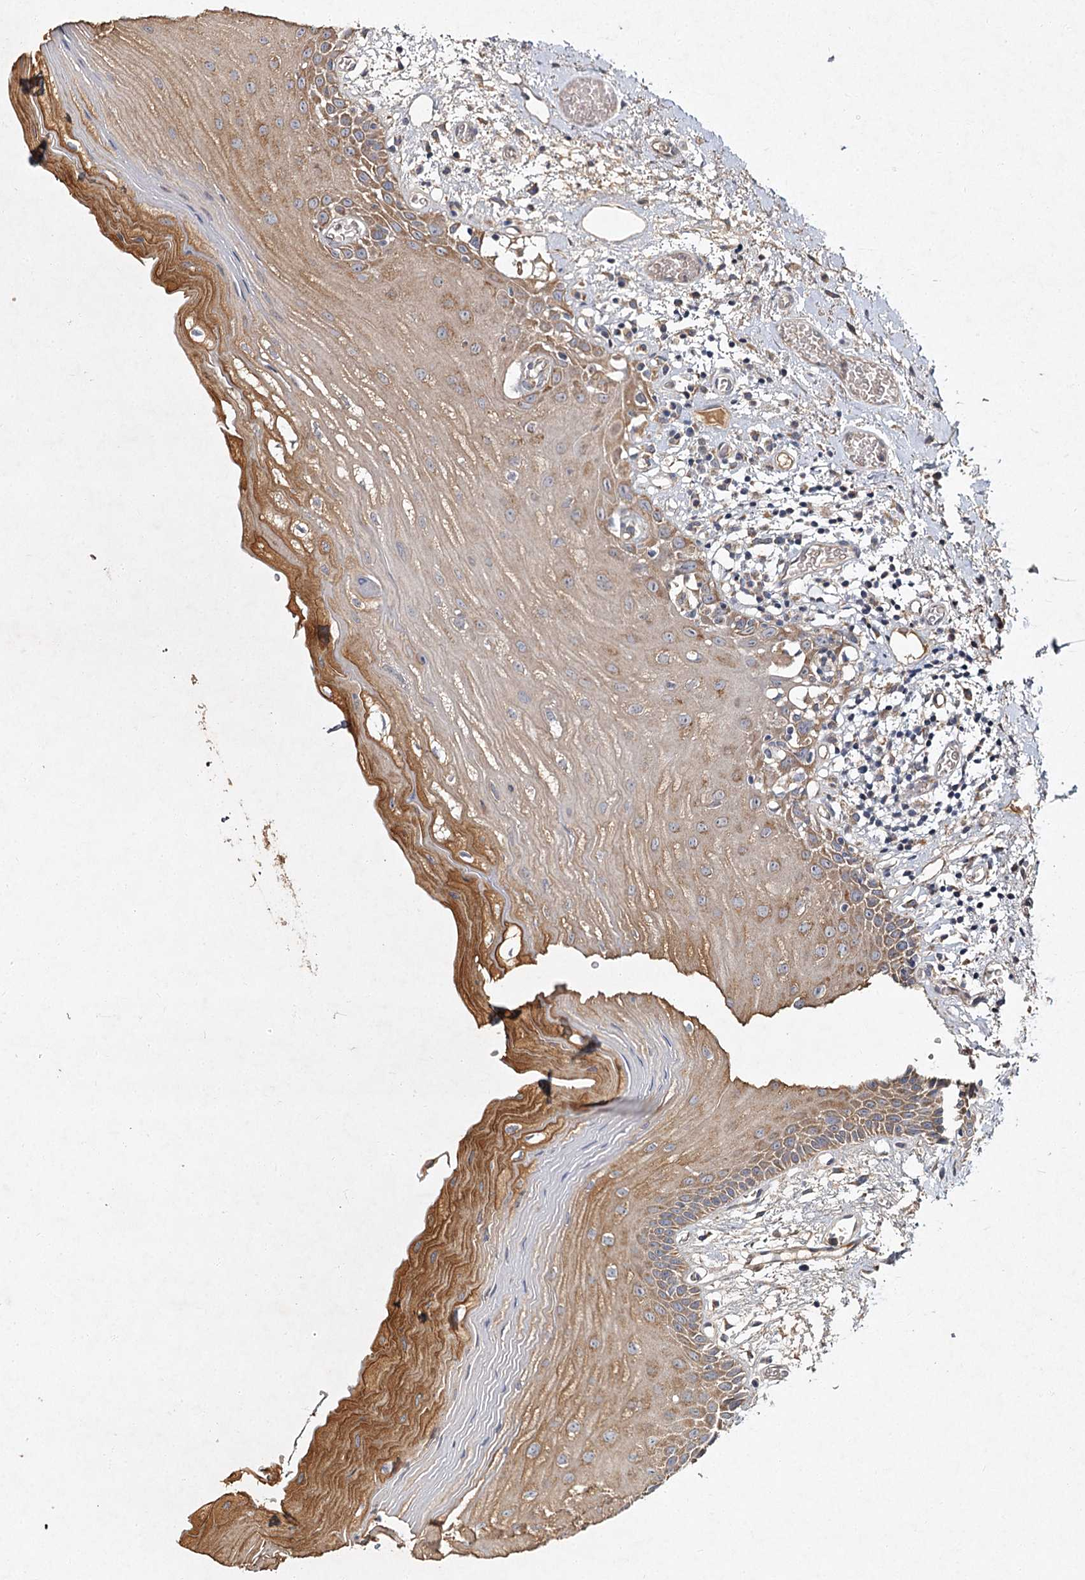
{"staining": {"intensity": "moderate", "quantity": "25%-75%", "location": "cytoplasmic/membranous"}, "tissue": "oral mucosa", "cell_type": "Squamous epithelial cells", "image_type": "normal", "snomed": [{"axis": "morphology", "description": "Normal tissue, NOS"}, {"axis": "topography", "description": "Oral tissue"}], "caption": "Protein staining of unremarkable oral mucosa demonstrates moderate cytoplasmic/membranous positivity in approximately 25%-75% of squamous epithelial cells.", "gene": "MFN1", "patient": {"sex": "male", "age": 52}}